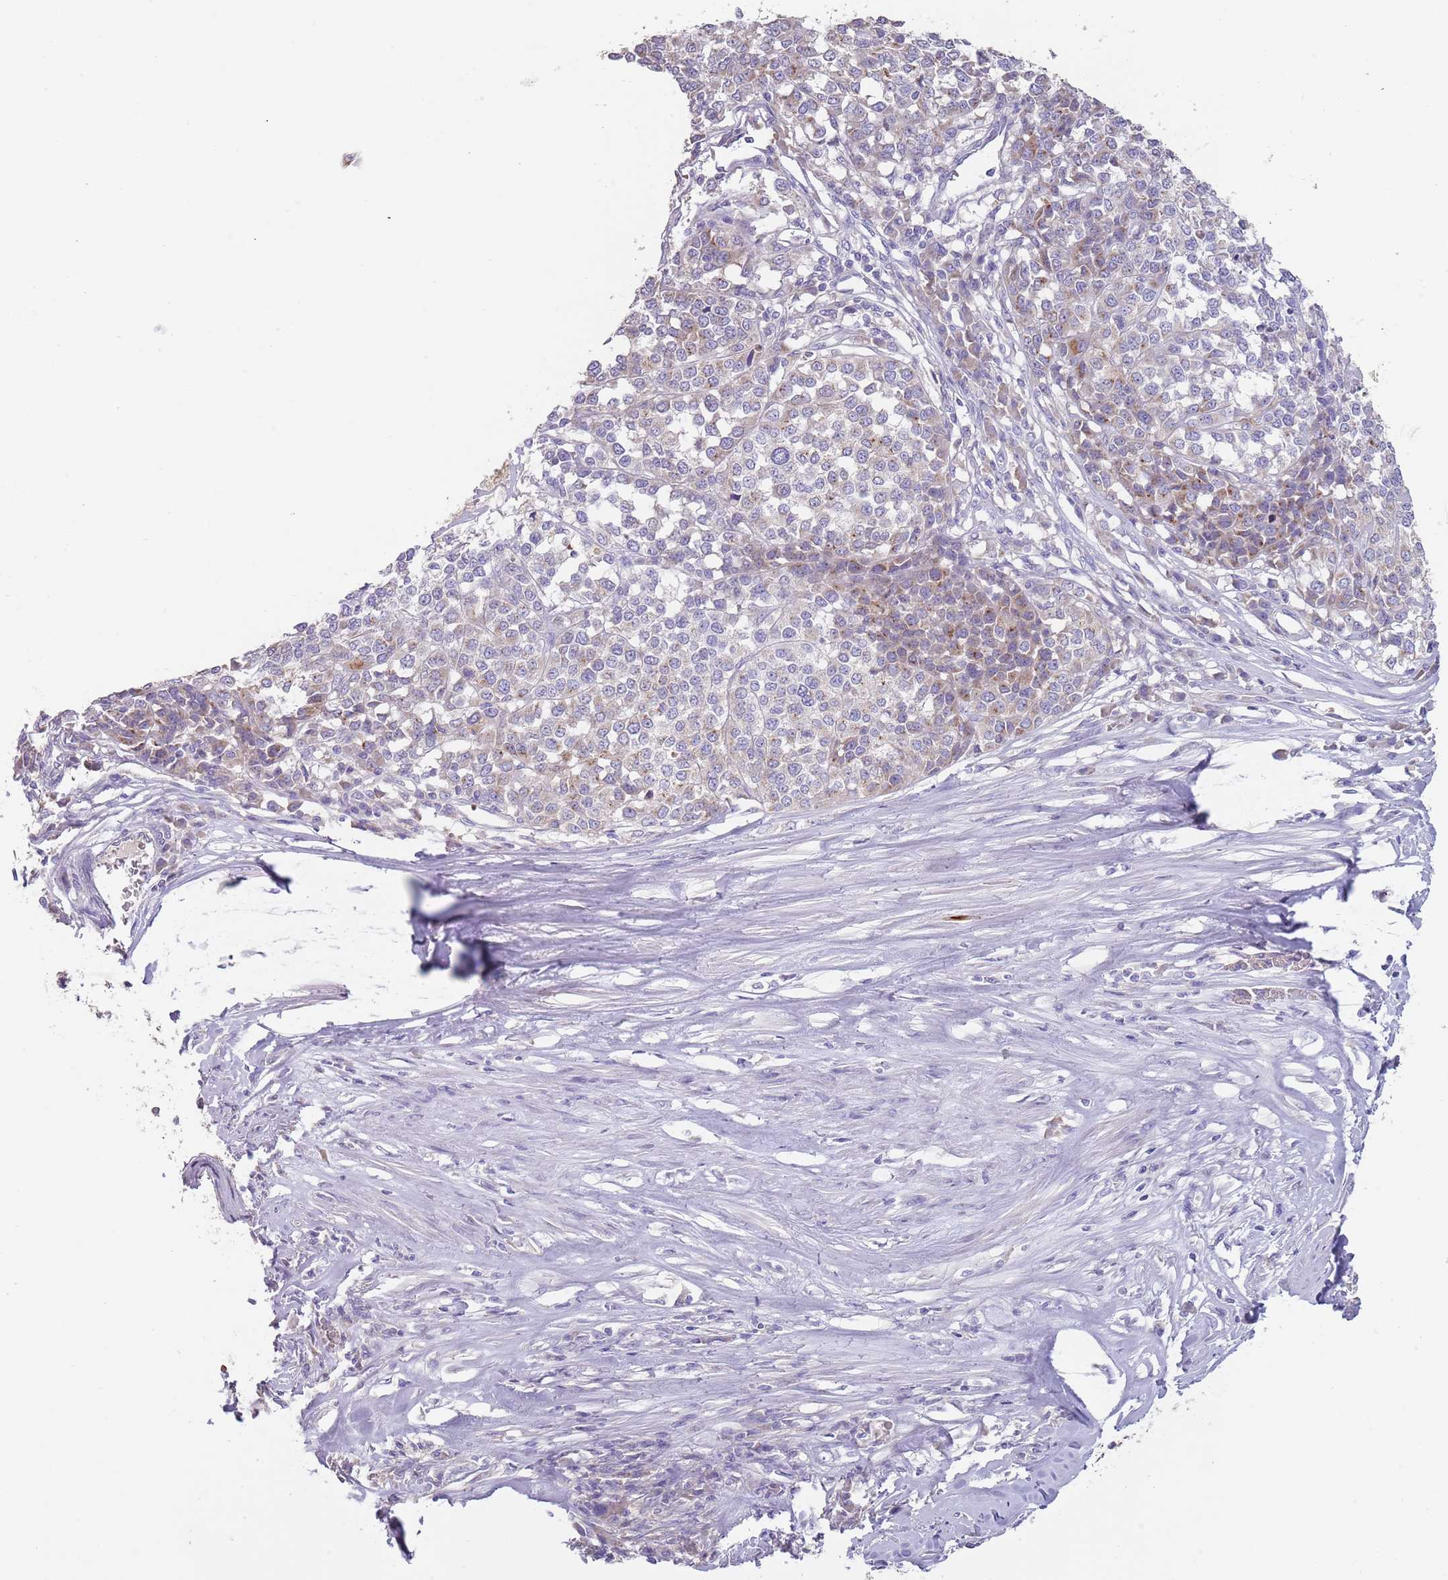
{"staining": {"intensity": "moderate", "quantity": "<25%", "location": "cytoplasmic/membranous"}, "tissue": "melanoma", "cell_type": "Tumor cells", "image_type": "cancer", "snomed": [{"axis": "morphology", "description": "Malignant melanoma, Metastatic site"}, {"axis": "topography", "description": "Lymph node"}], "caption": "Human melanoma stained with a protein marker shows moderate staining in tumor cells.", "gene": "TMEM251", "patient": {"sex": "male", "age": 44}}